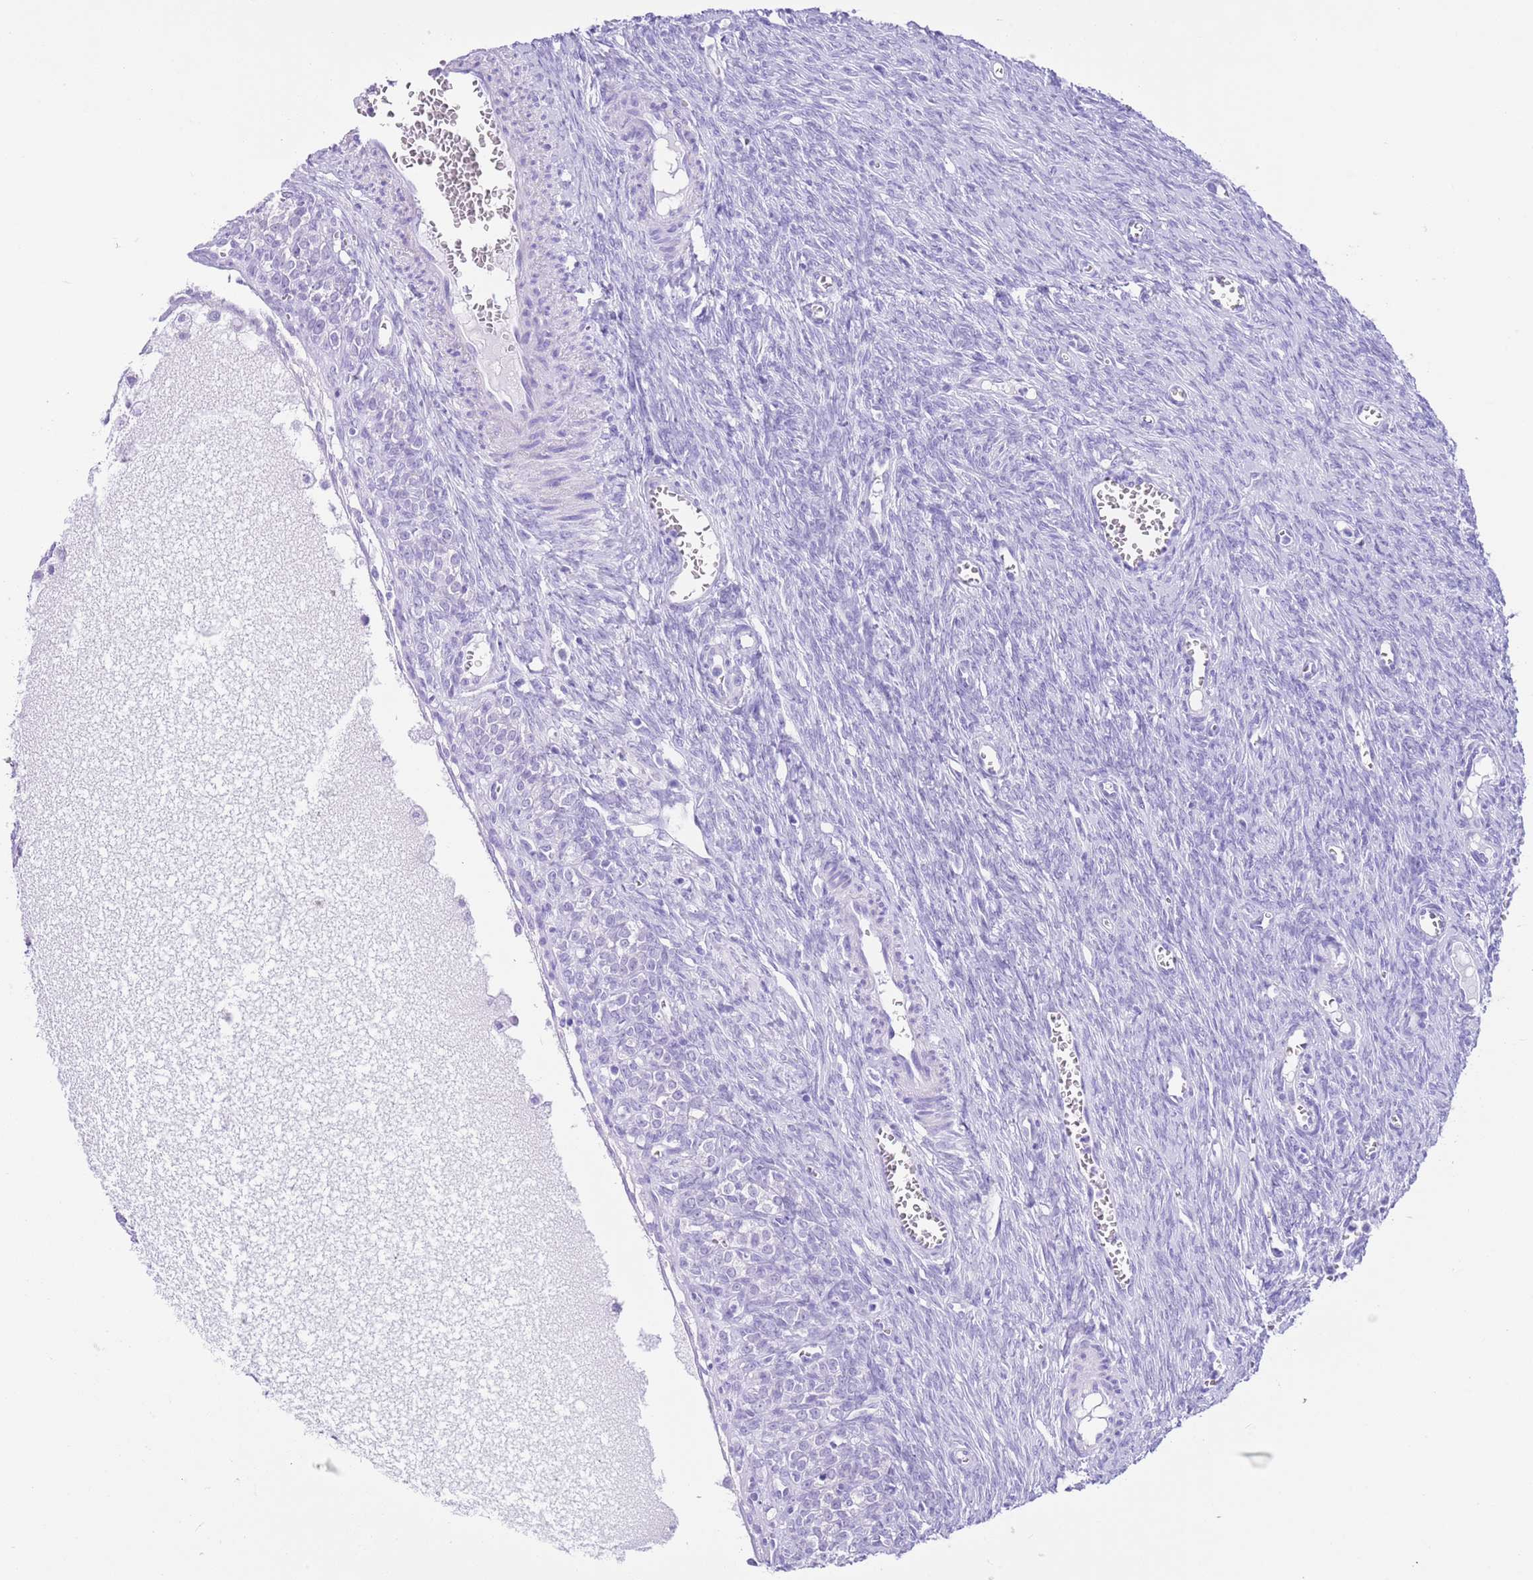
{"staining": {"intensity": "negative", "quantity": "none", "location": "none"}, "tissue": "ovary", "cell_type": "Ovarian stroma cells", "image_type": "normal", "snomed": [{"axis": "morphology", "description": "Normal tissue, NOS"}, {"axis": "topography", "description": "Ovary"}], "caption": "DAB (3,3'-diaminobenzidine) immunohistochemical staining of unremarkable ovary reveals no significant positivity in ovarian stroma cells. The staining is performed using DAB brown chromogen with nuclei counter-stained in using hematoxylin.", "gene": "TMEM185A", "patient": {"sex": "female", "age": 44}}